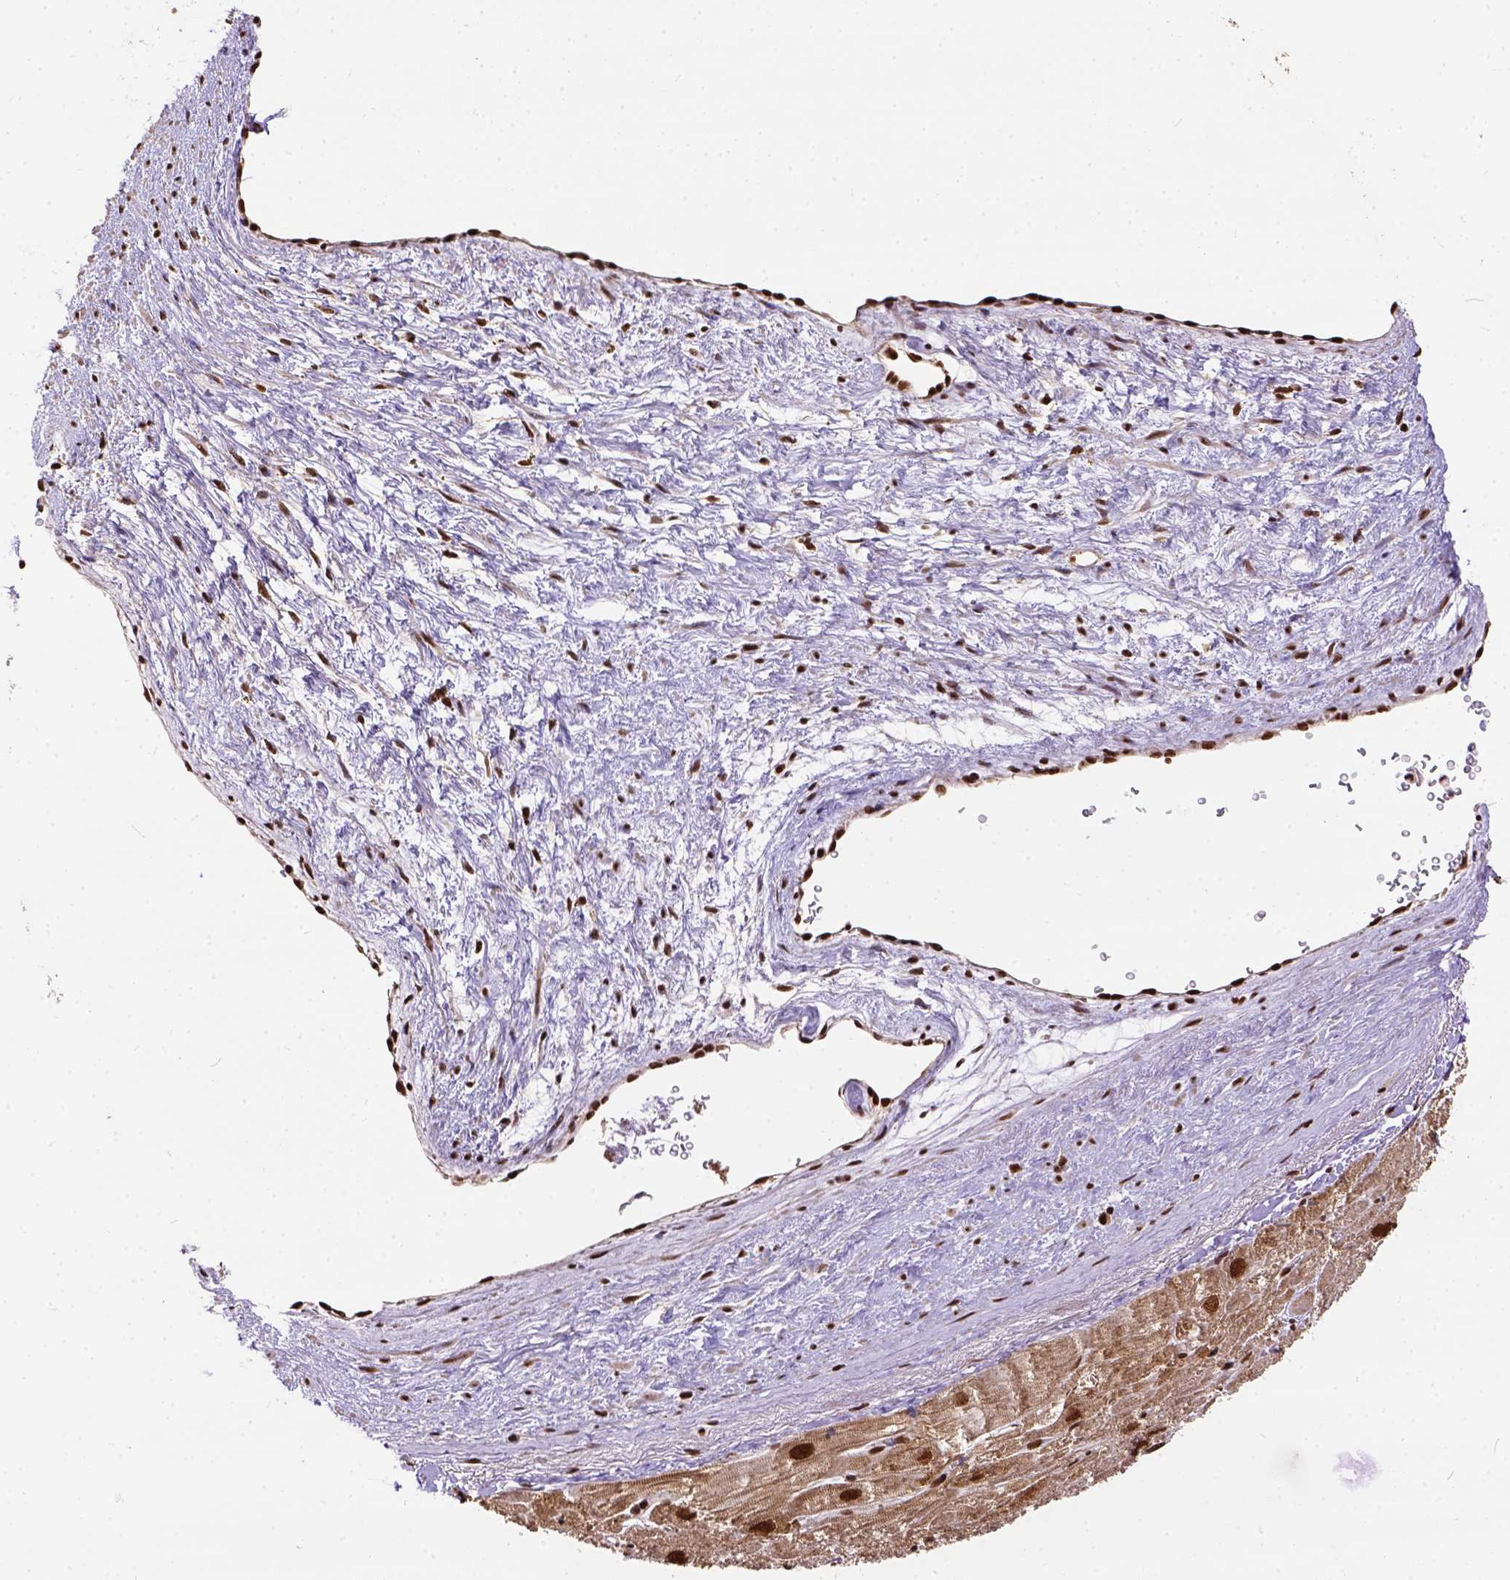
{"staining": {"intensity": "strong", "quantity": ">75%", "location": "nuclear"}, "tissue": "heart muscle", "cell_type": "Cardiomyocytes", "image_type": "normal", "snomed": [{"axis": "morphology", "description": "Normal tissue, NOS"}, {"axis": "topography", "description": "Heart"}], "caption": "Benign heart muscle displays strong nuclear staining in about >75% of cardiomyocytes, visualized by immunohistochemistry.", "gene": "NACC1", "patient": {"sex": "male", "age": 61}}